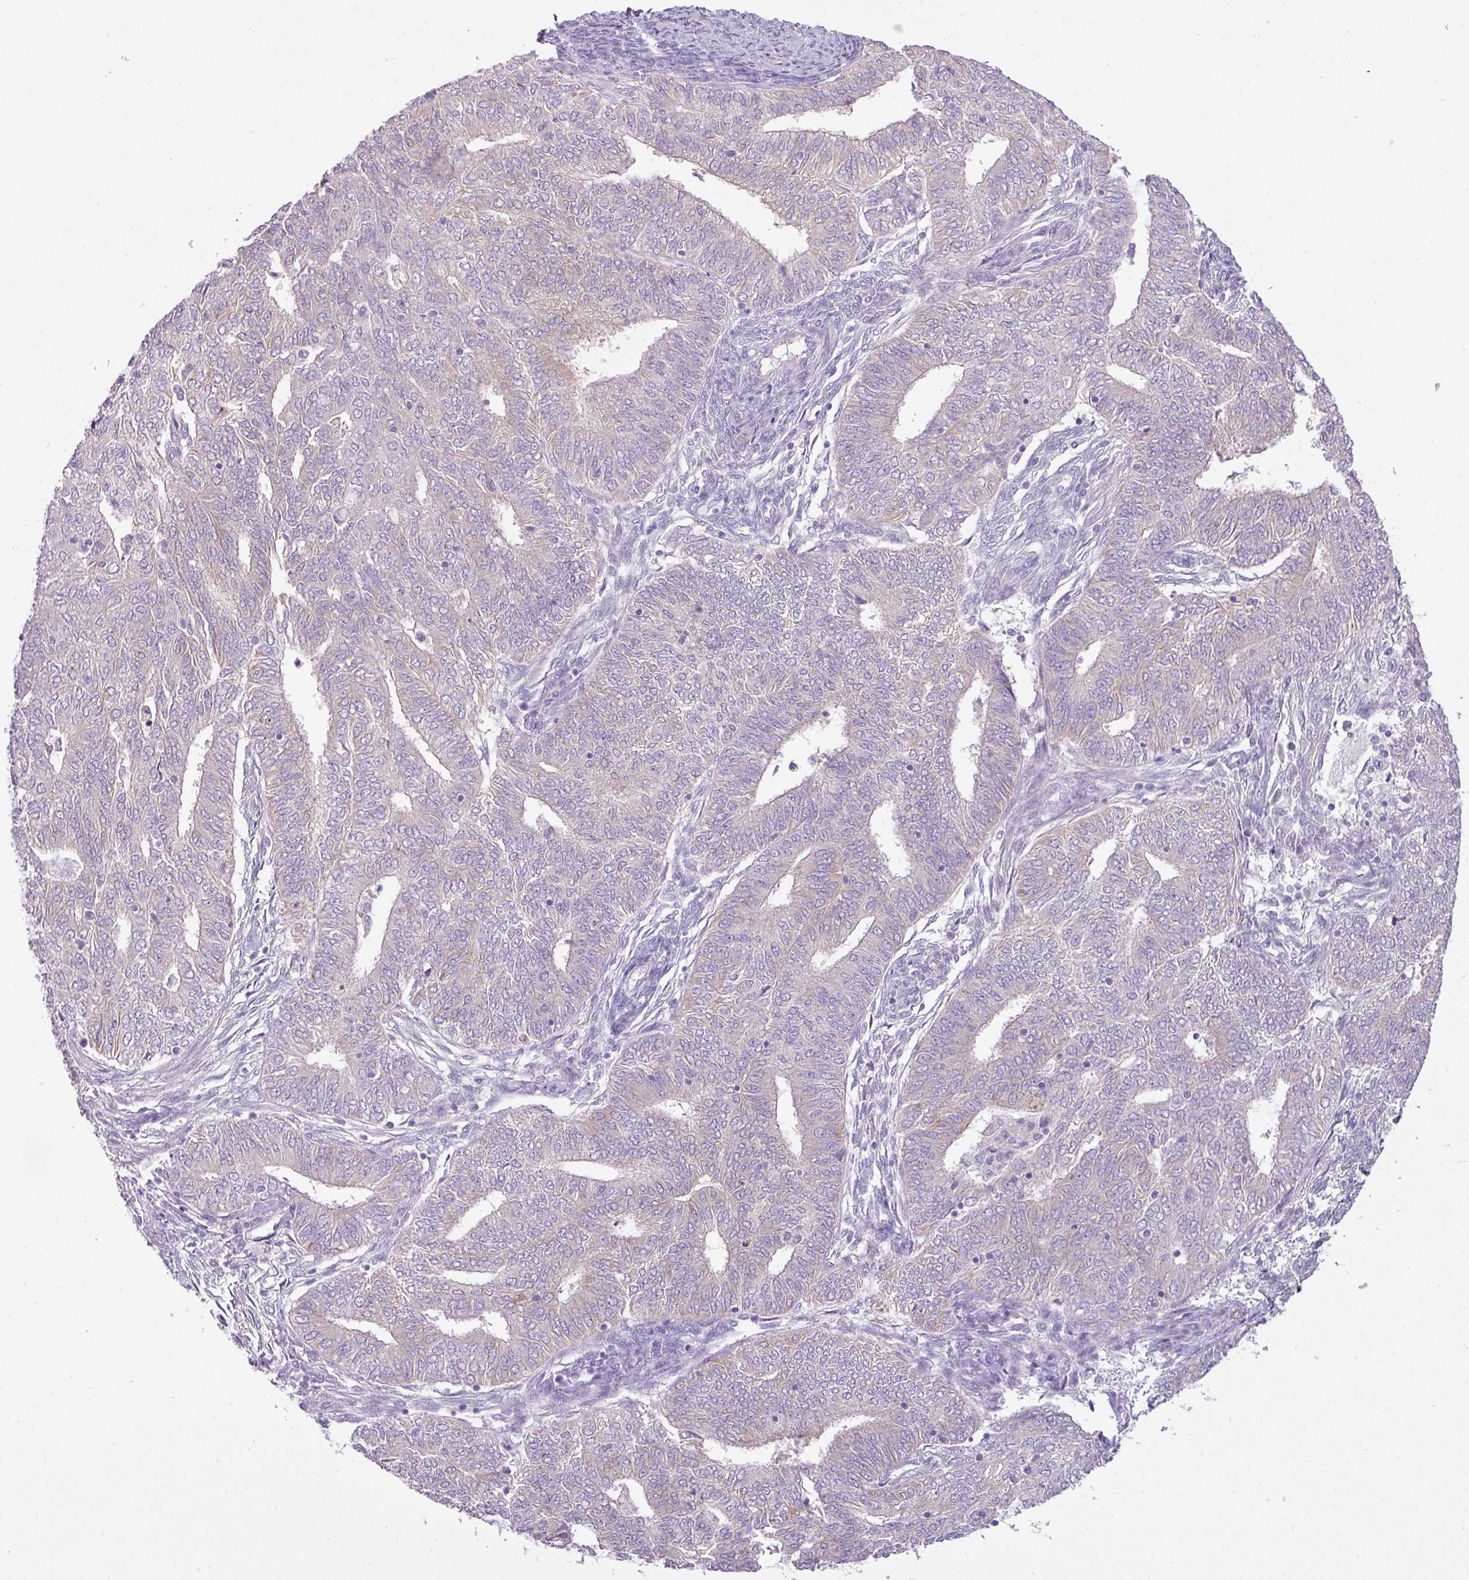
{"staining": {"intensity": "negative", "quantity": "none", "location": "none"}, "tissue": "endometrial cancer", "cell_type": "Tumor cells", "image_type": "cancer", "snomed": [{"axis": "morphology", "description": "Adenocarcinoma, NOS"}, {"axis": "topography", "description": "Endometrium"}], "caption": "Tumor cells are negative for protein expression in human adenocarcinoma (endometrial).", "gene": "ENSG00000273748", "patient": {"sex": "female", "age": 62}}